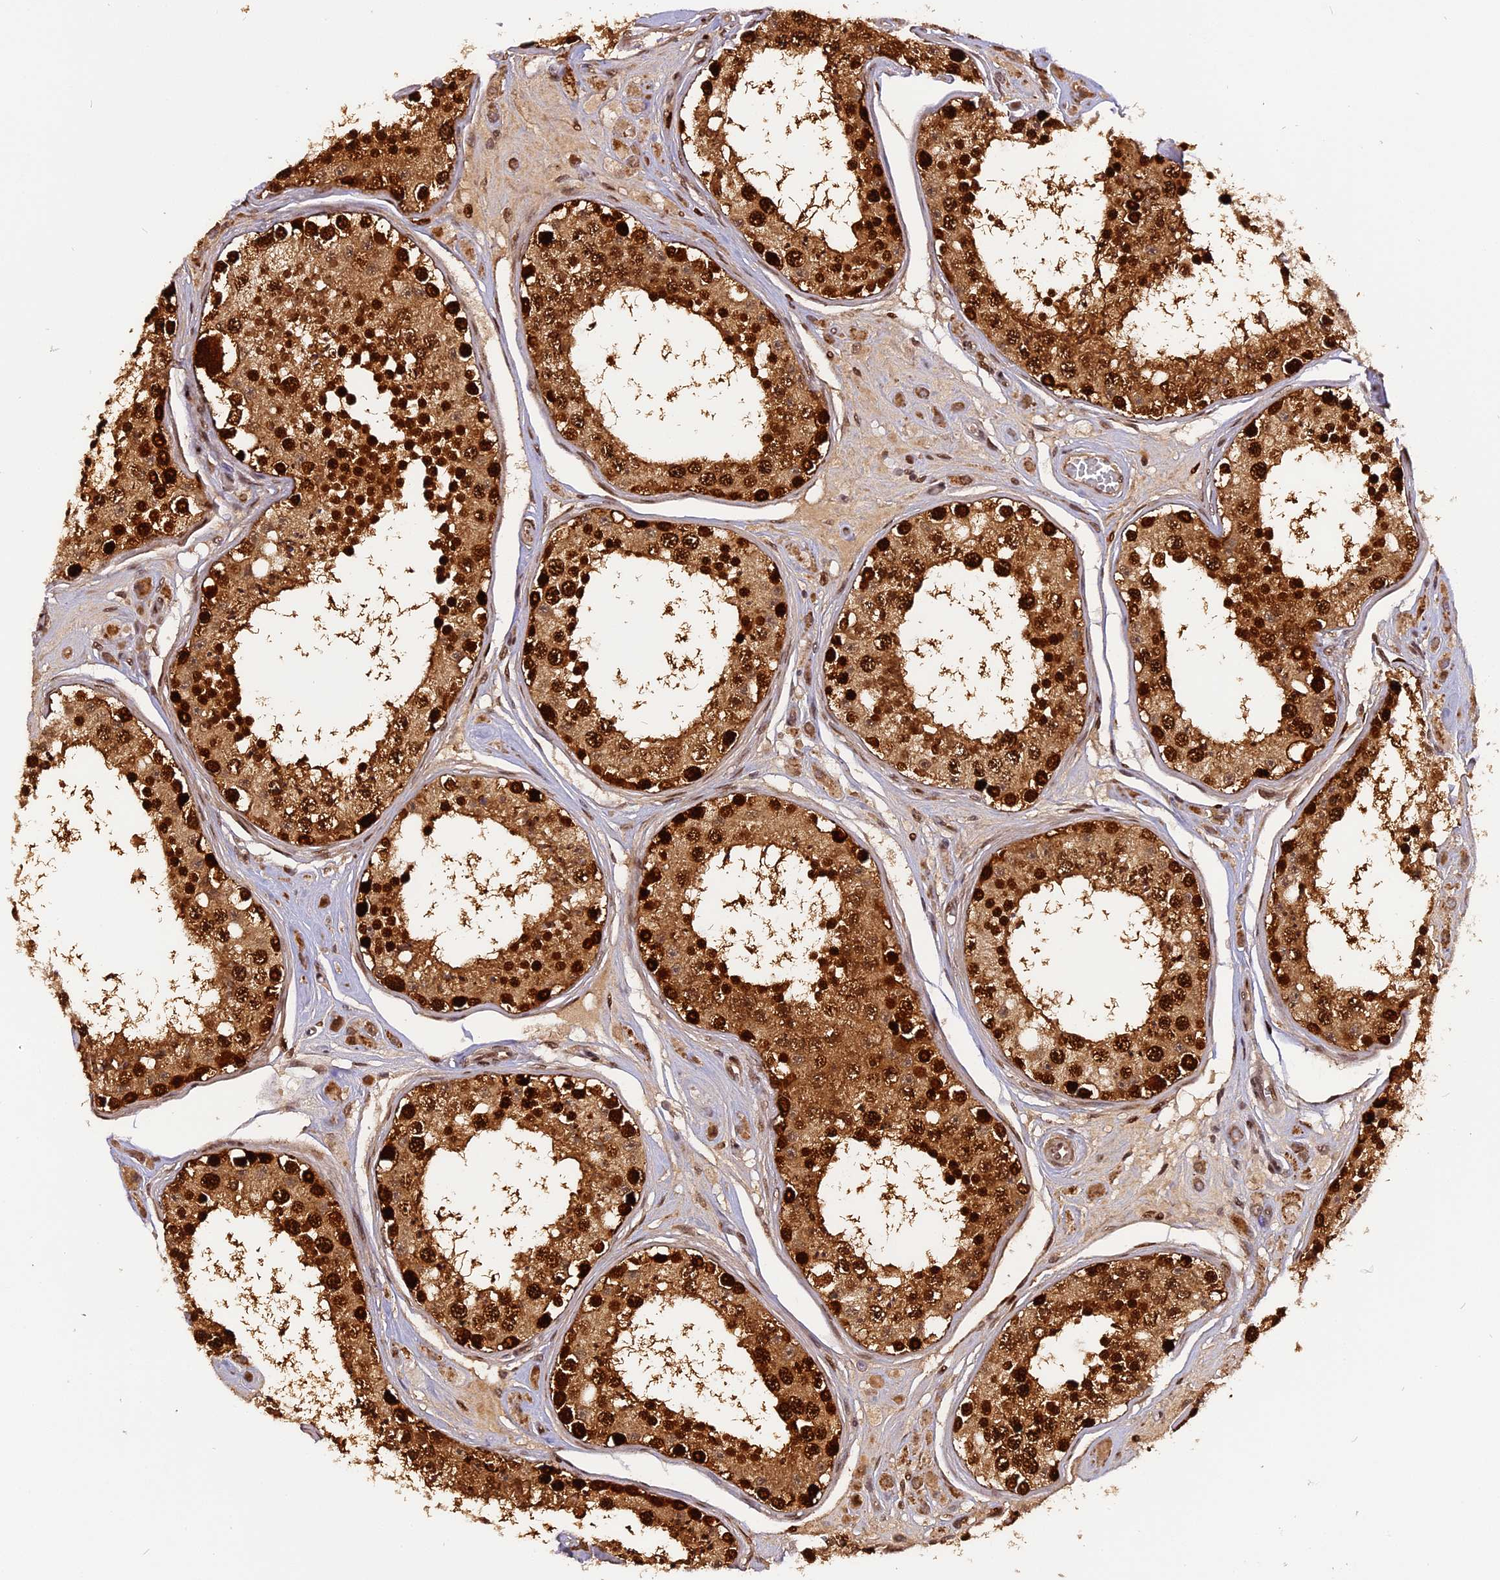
{"staining": {"intensity": "strong", "quantity": ">75%", "location": "cytoplasmic/membranous,nuclear"}, "tissue": "testis", "cell_type": "Cells in seminiferous ducts", "image_type": "normal", "snomed": [{"axis": "morphology", "description": "Normal tissue, NOS"}, {"axis": "topography", "description": "Testis"}], "caption": "Testis stained with a brown dye reveals strong cytoplasmic/membranous,nuclear positive staining in approximately >75% of cells in seminiferous ducts.", "gene": "MICALL1", "patient": {"sex": "male", "age": 25}}